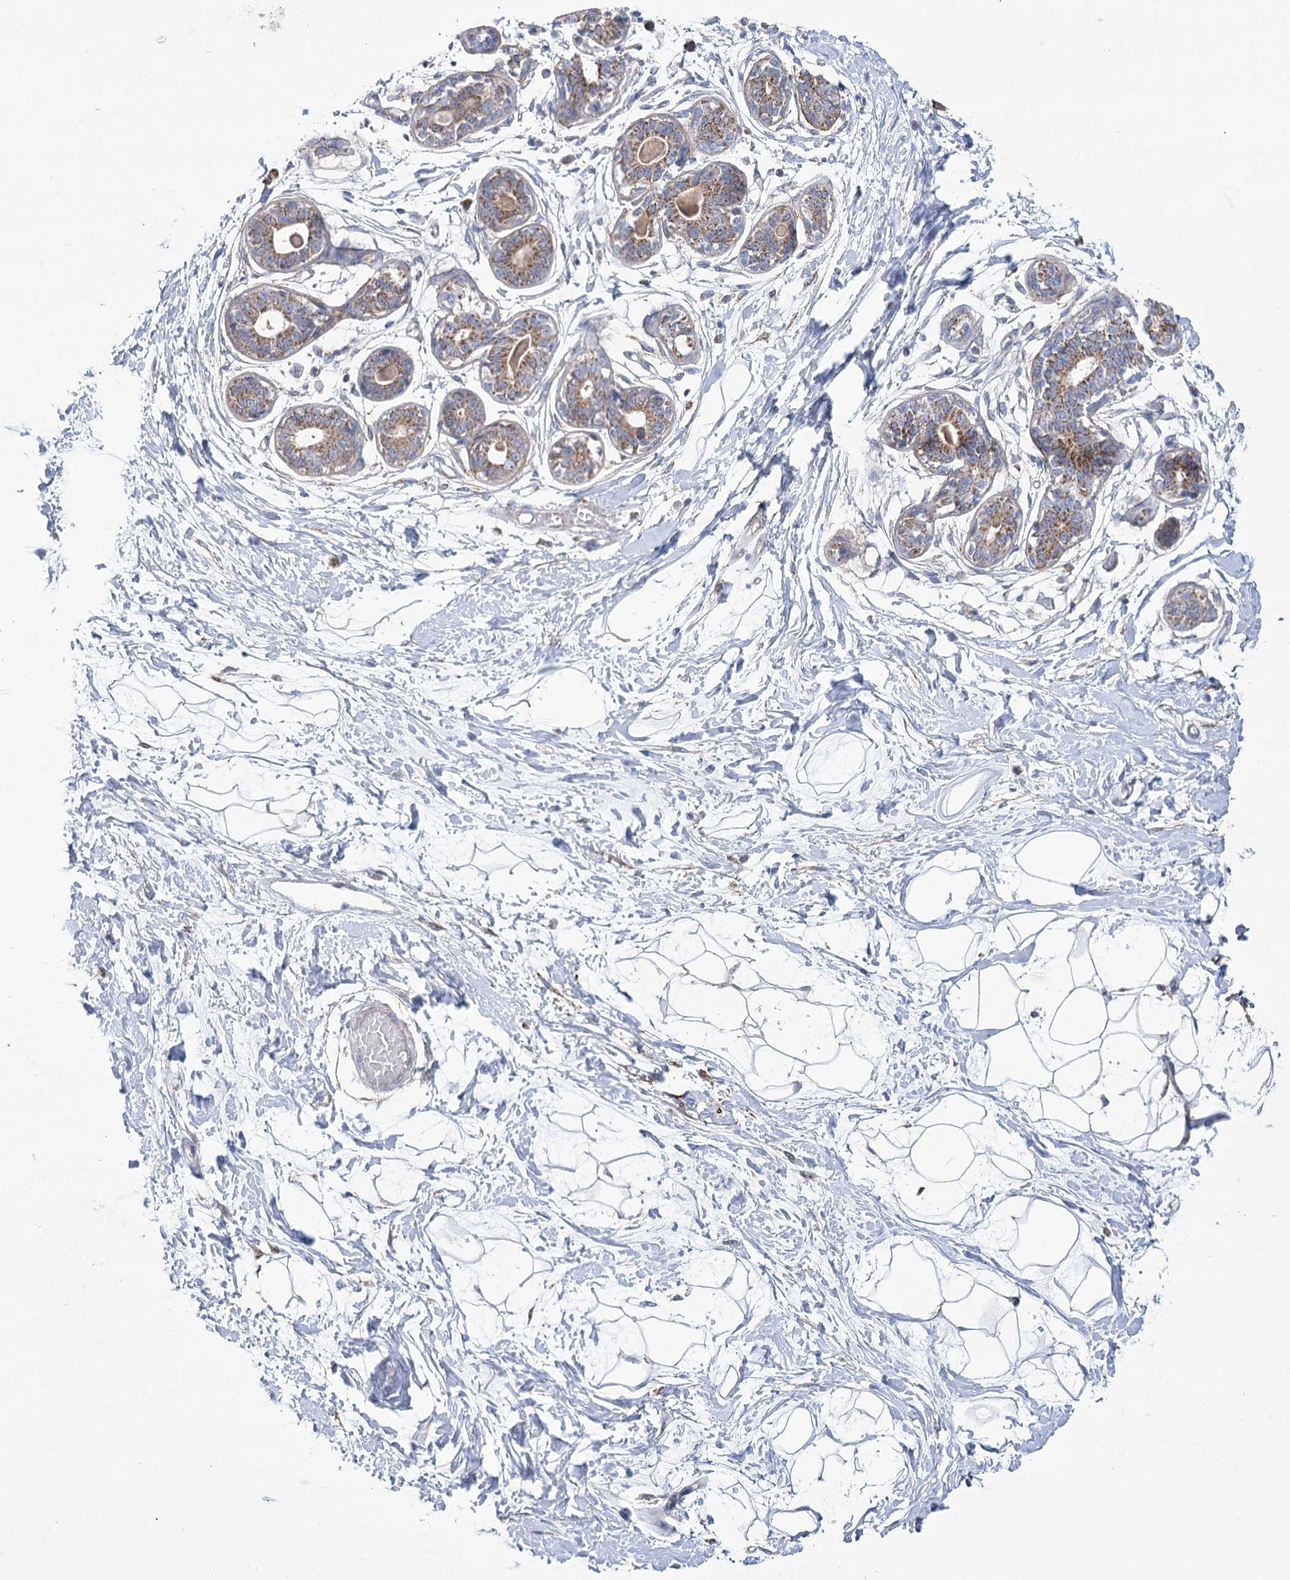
{"staining": {"intensity": "negative", "quantity": "none", "location": "none"}, "tissue": "breast", "cell_type": "Adipocytes", "image_type": "normal", "snomed": [{"axis": "morphology", "description": "Normal tissue, NOS"}, {"axis": "topography", "description": "Breast"}], "caption": "A micrograph of breast stained for a protein demonstrates no brown staining in adipocytes.", "gene": "SNX7", "patient": {"sex": "female", "age": 45}}